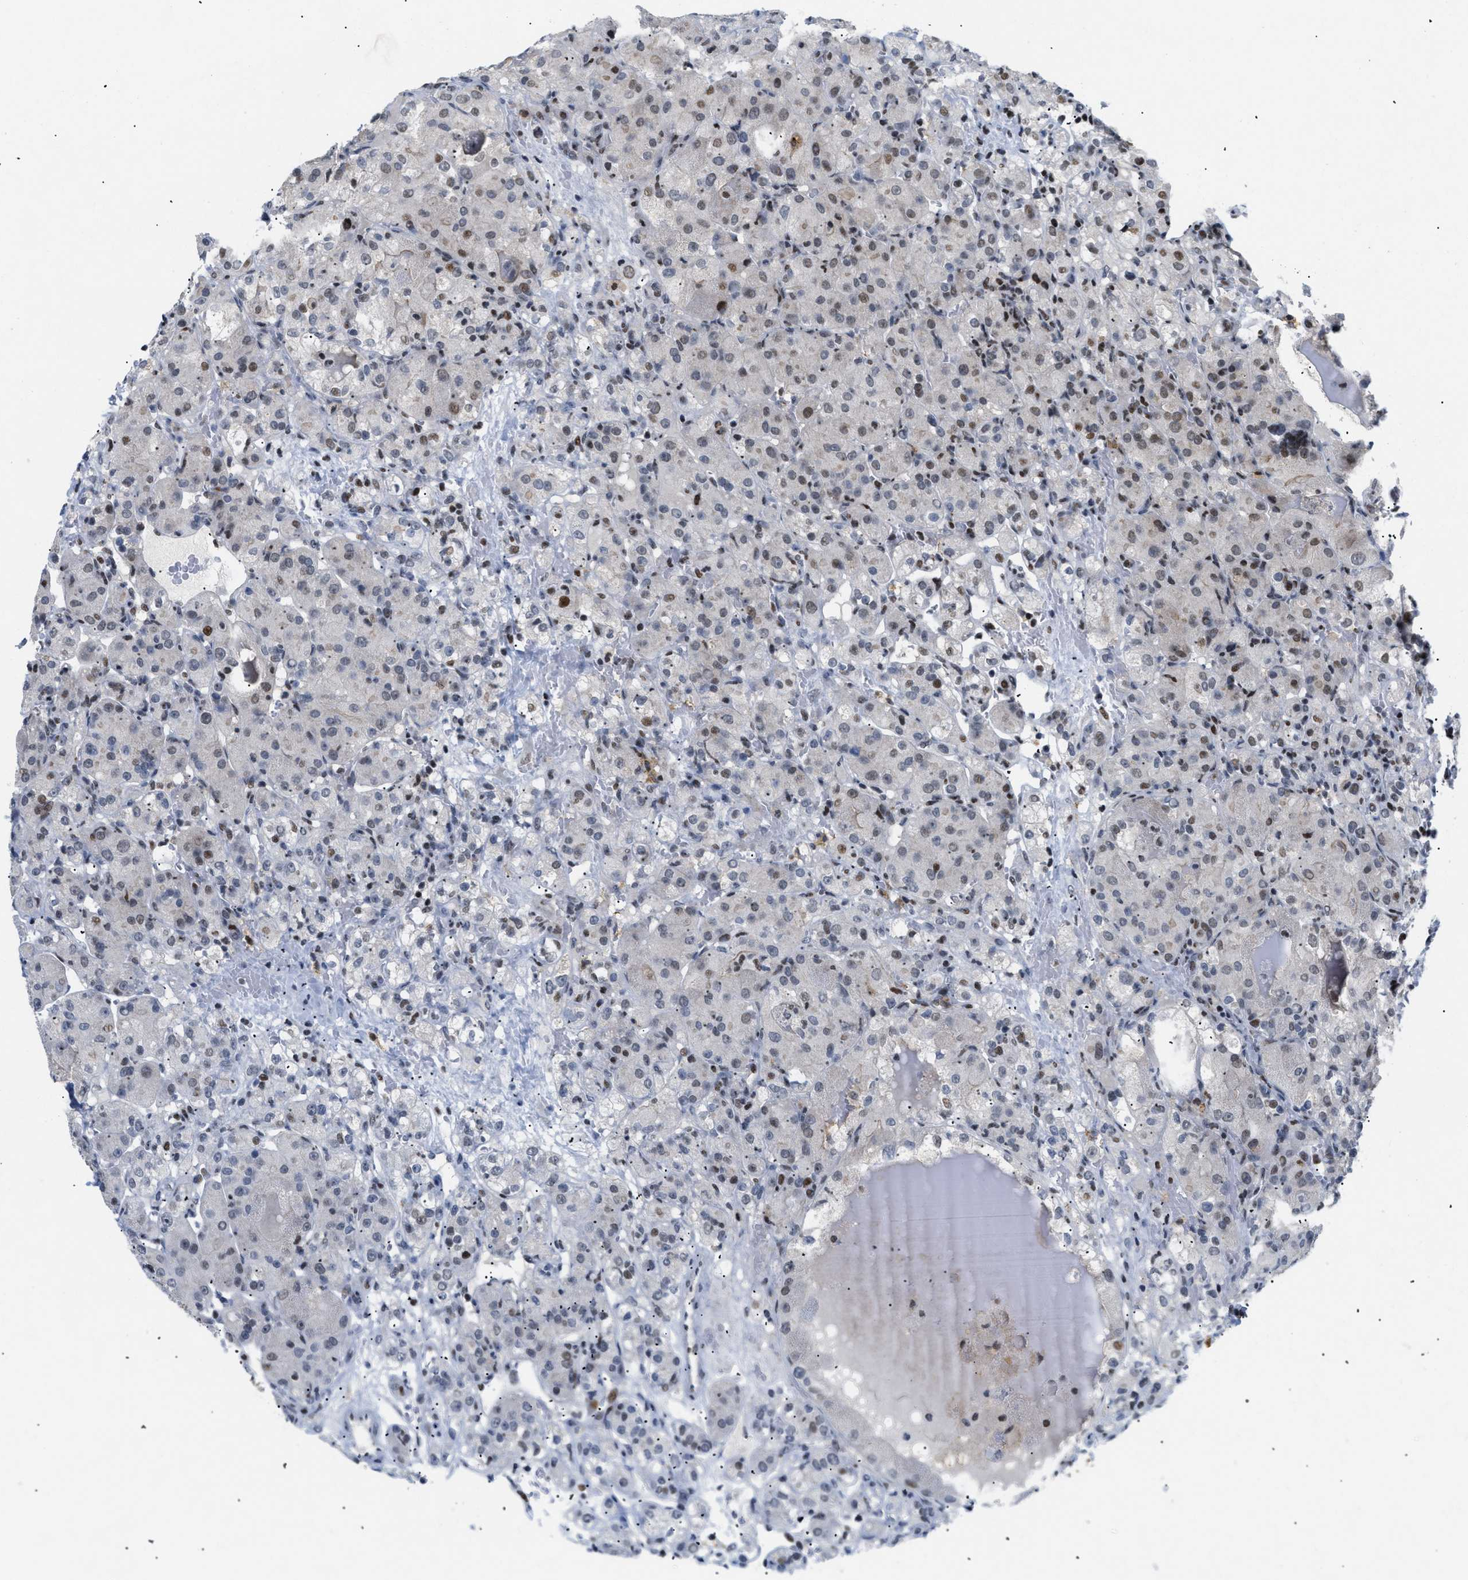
{"staining": {"intensity": "moderate", "quantity": "25%-75%", "location": "nuclear"}, "tissue": "renal cancer", "cell_type": "Tumor cells", "image_type": "cancer", "snomed": [{"axis": "morphology", "description": "Normal tissue, NOS"}, {"axis": "morphology", "description": "Adenocarcinoma, NOS"}, {"axis": "topography", "description": "Kidney"}], "caption": "Immunohistochemical staining of renal cancer reveals medium levels of moderate nuclear staining in approximately 25%-75% of tumor cells.", "gene": "MED1", "patient": {"sex": "male", "age": 61}}